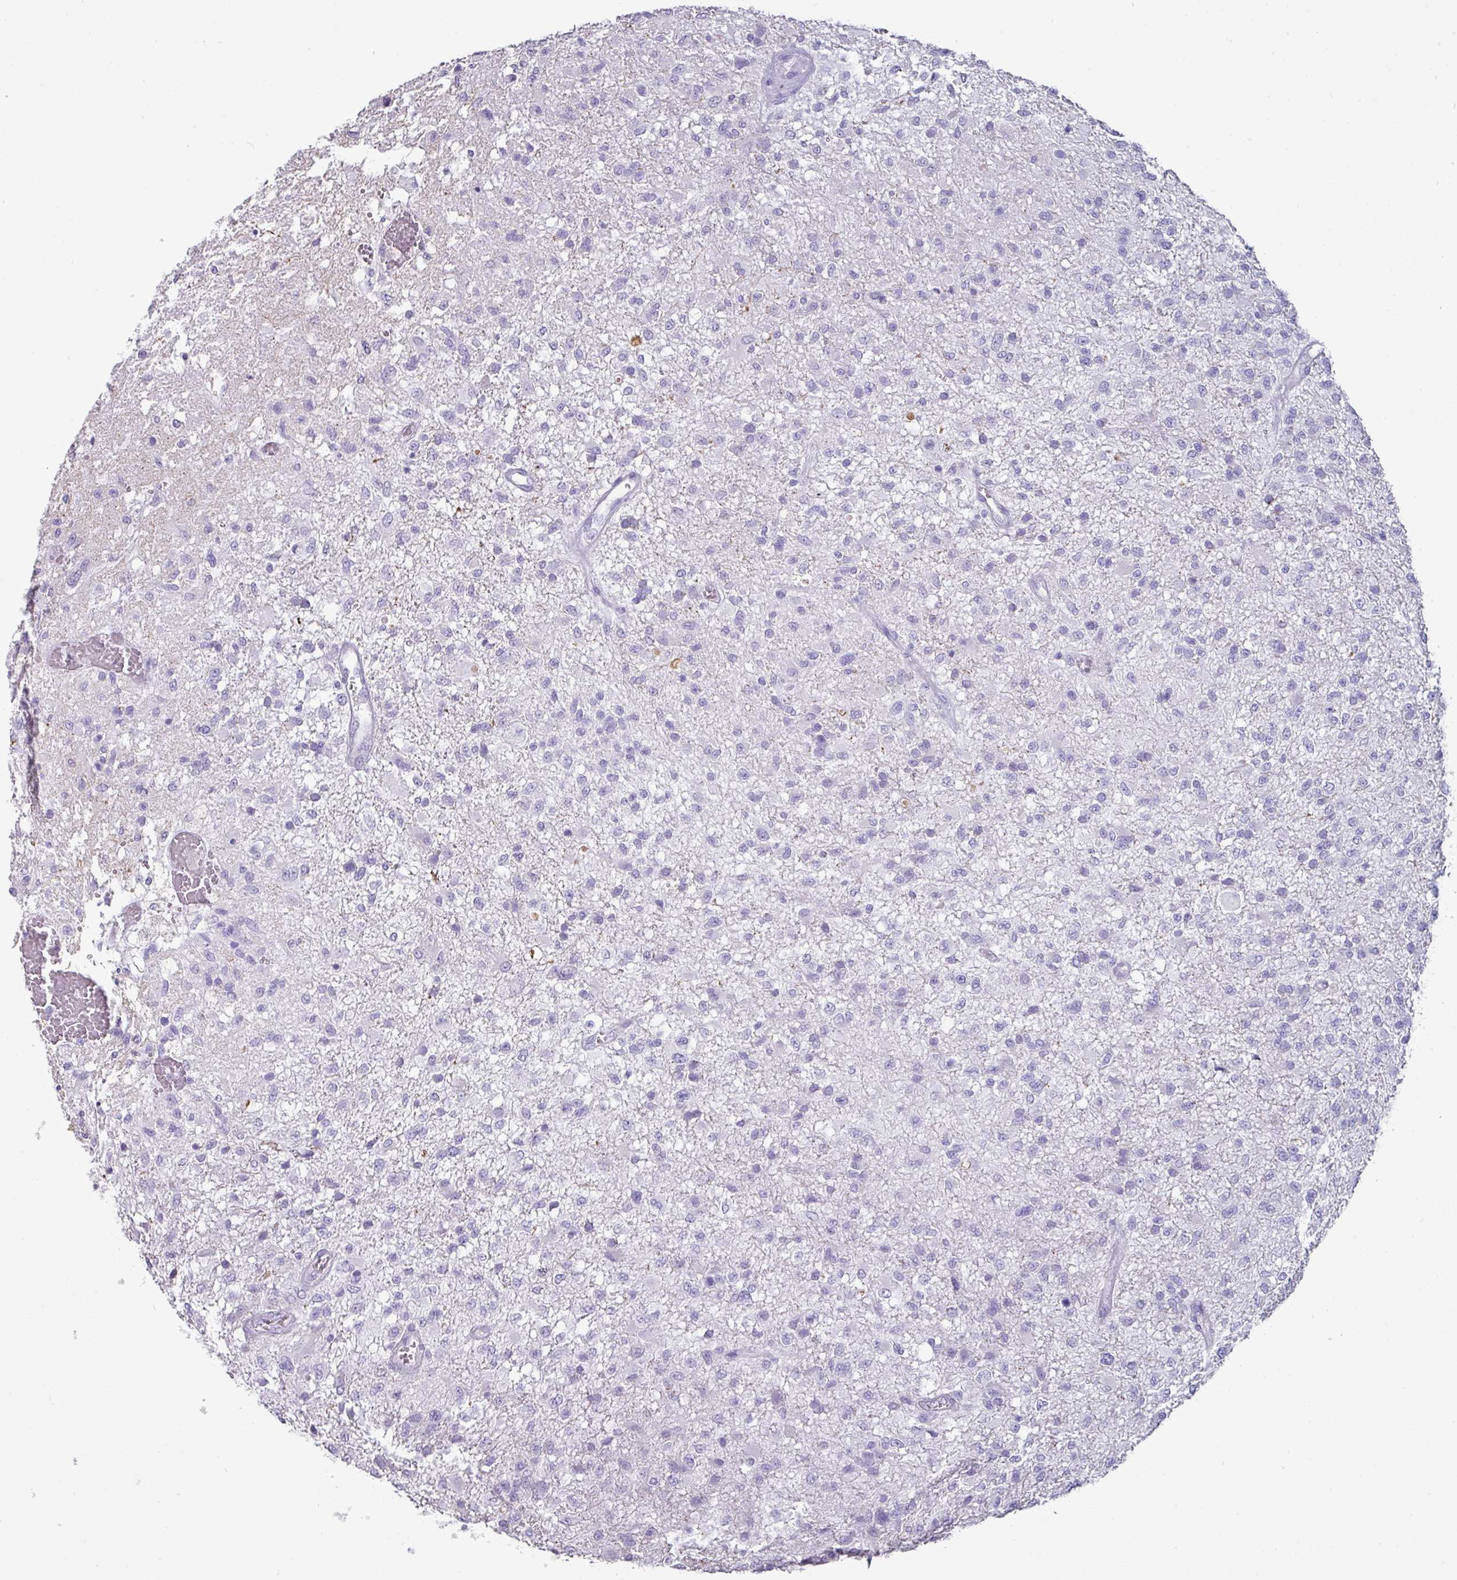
{"staining": {"intensity": "negative", "quantity": "none", "location": "none"}, "tissue": "glioma", "cell_type": "Tumor cells", "image_type": "cancer", "snomed": [{"axis": "morphology", "description": "Glioma, malignant, High grade"}, {"axis": "topography", "description": "Brain"}], "caption": "An immunohistochemistry (IHC) photomicrograph of malignant glioma (high-grade) is shown. There is no staining in tumor cells of malignant glioma (high-grade).", "gene": "GSTA3", "patient": {"sex": "female", "age": 74}}